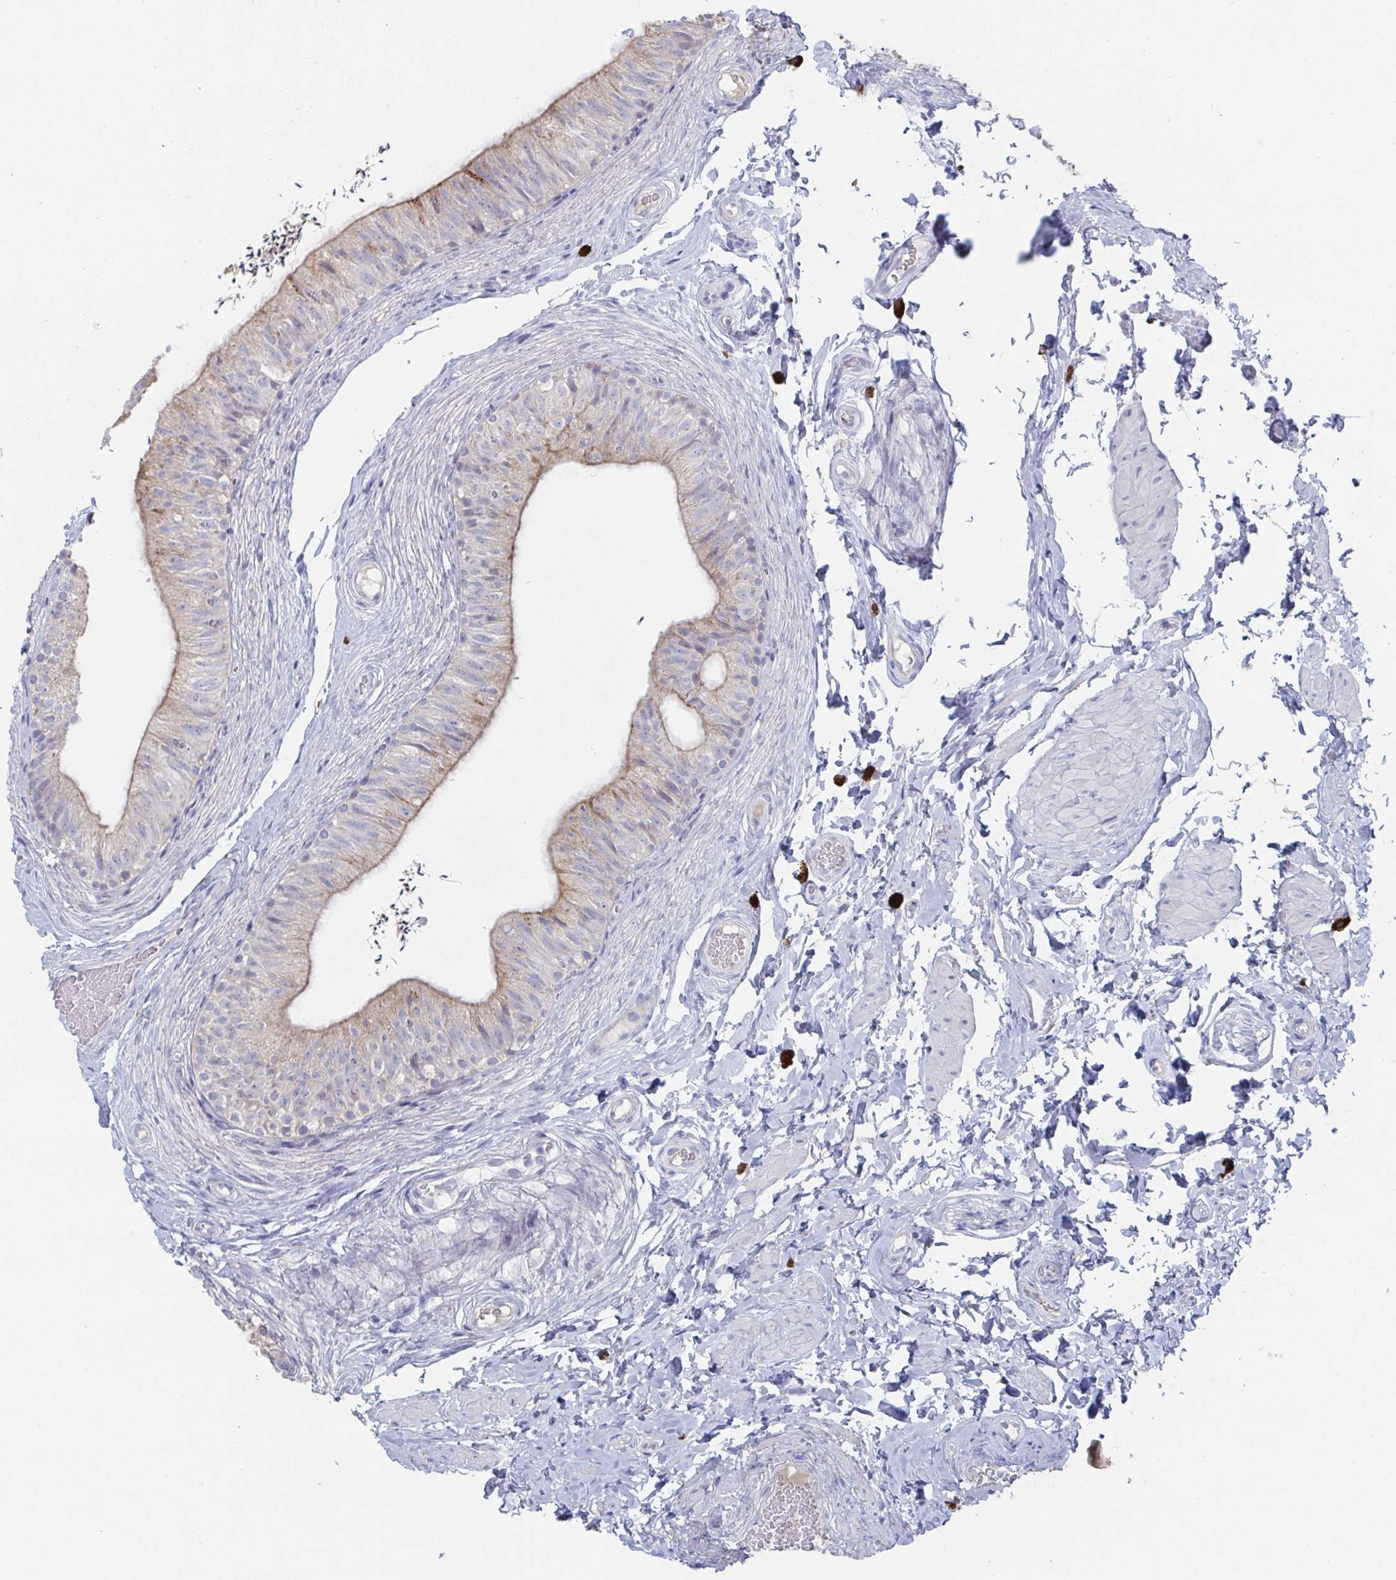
{"staining": {"intensity": "weak", "quantity": "25%-75%", "location": "cytoplasmic/membranous"}, "tissue": "epididymis", "cell_type": "Glandular cells", "image_type": "normal", "snomed": [{"axis": "morphology", "description": "Normal tissue, NOS"}, {"axis": "topography", "description": "Epididymis, spermatic cord, NOS"}, {"axis": "topography", "description": "Epididymis"}, {"axis": "topography", "description": "Peripheral nerve tissue"}], "caption": "A high-resolution image shows immunohistochemistry (IHC) staining of normal epididymis, which displays weak cytoplasmic/membranous positivity in about 25%-75% of glandular cells. Ihc stains the protein of interest in brown and the nuclei are stained blue.", "gene": "KCNK5", "patient": {"sex": "male", "age": 29}}